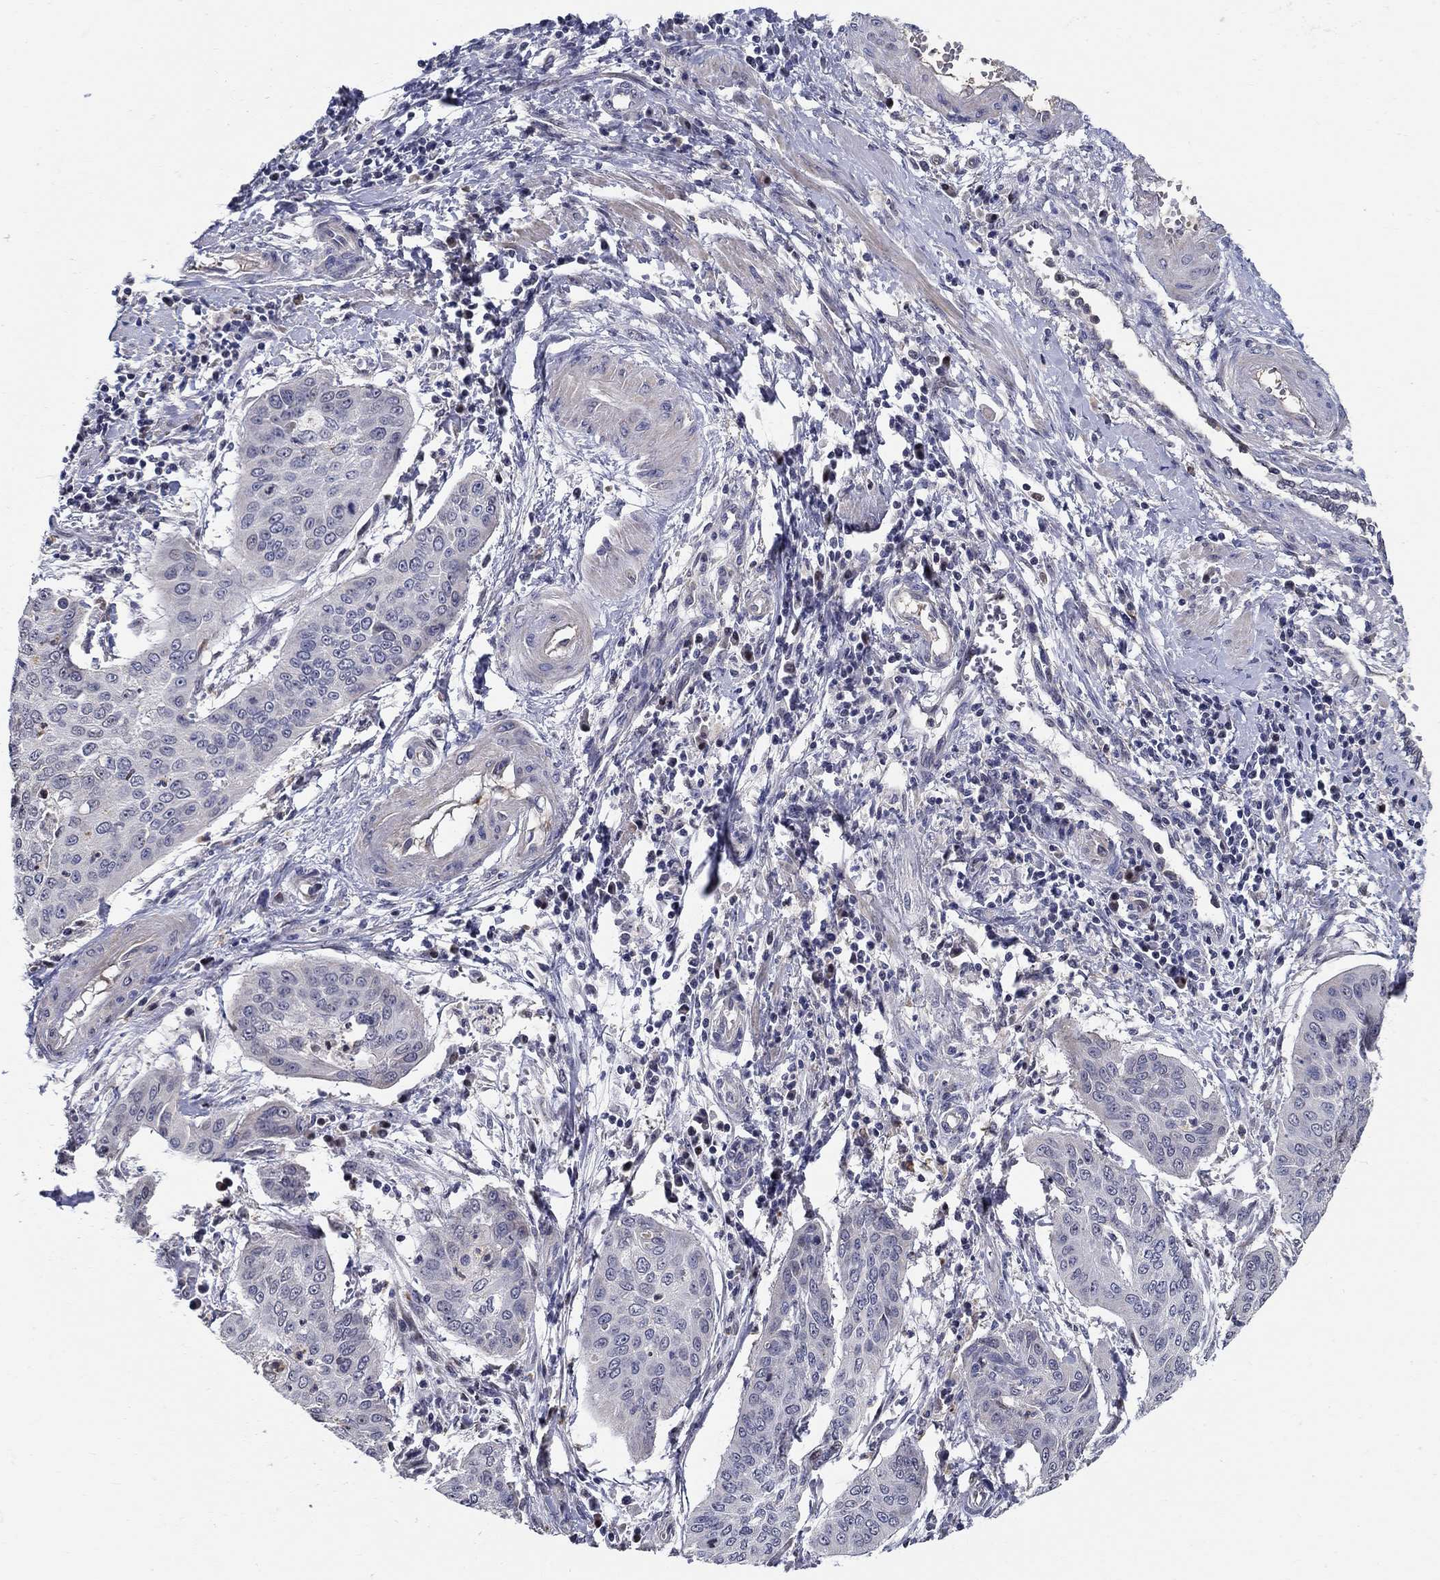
{"staining": {"intensity": "negative", "quantity": "none", "location": "none"}, "tissue": "cervical cancer", "cell_type": "Tumor cells", "image_type": "cancer", "snomed": [{"axis": "morphology", "description": "Squamous cell carcinoma, NOS"}, {"axis": "topography", "description": "Cervix"}], "caption": "Immunohistochemistry image of cervical squamous cell carcinoma stained for a protein (brown), which demonstrates no expression in tumor cells.", "gene": "C16orf46", "patient": {"sex": "female", "age": 39}}